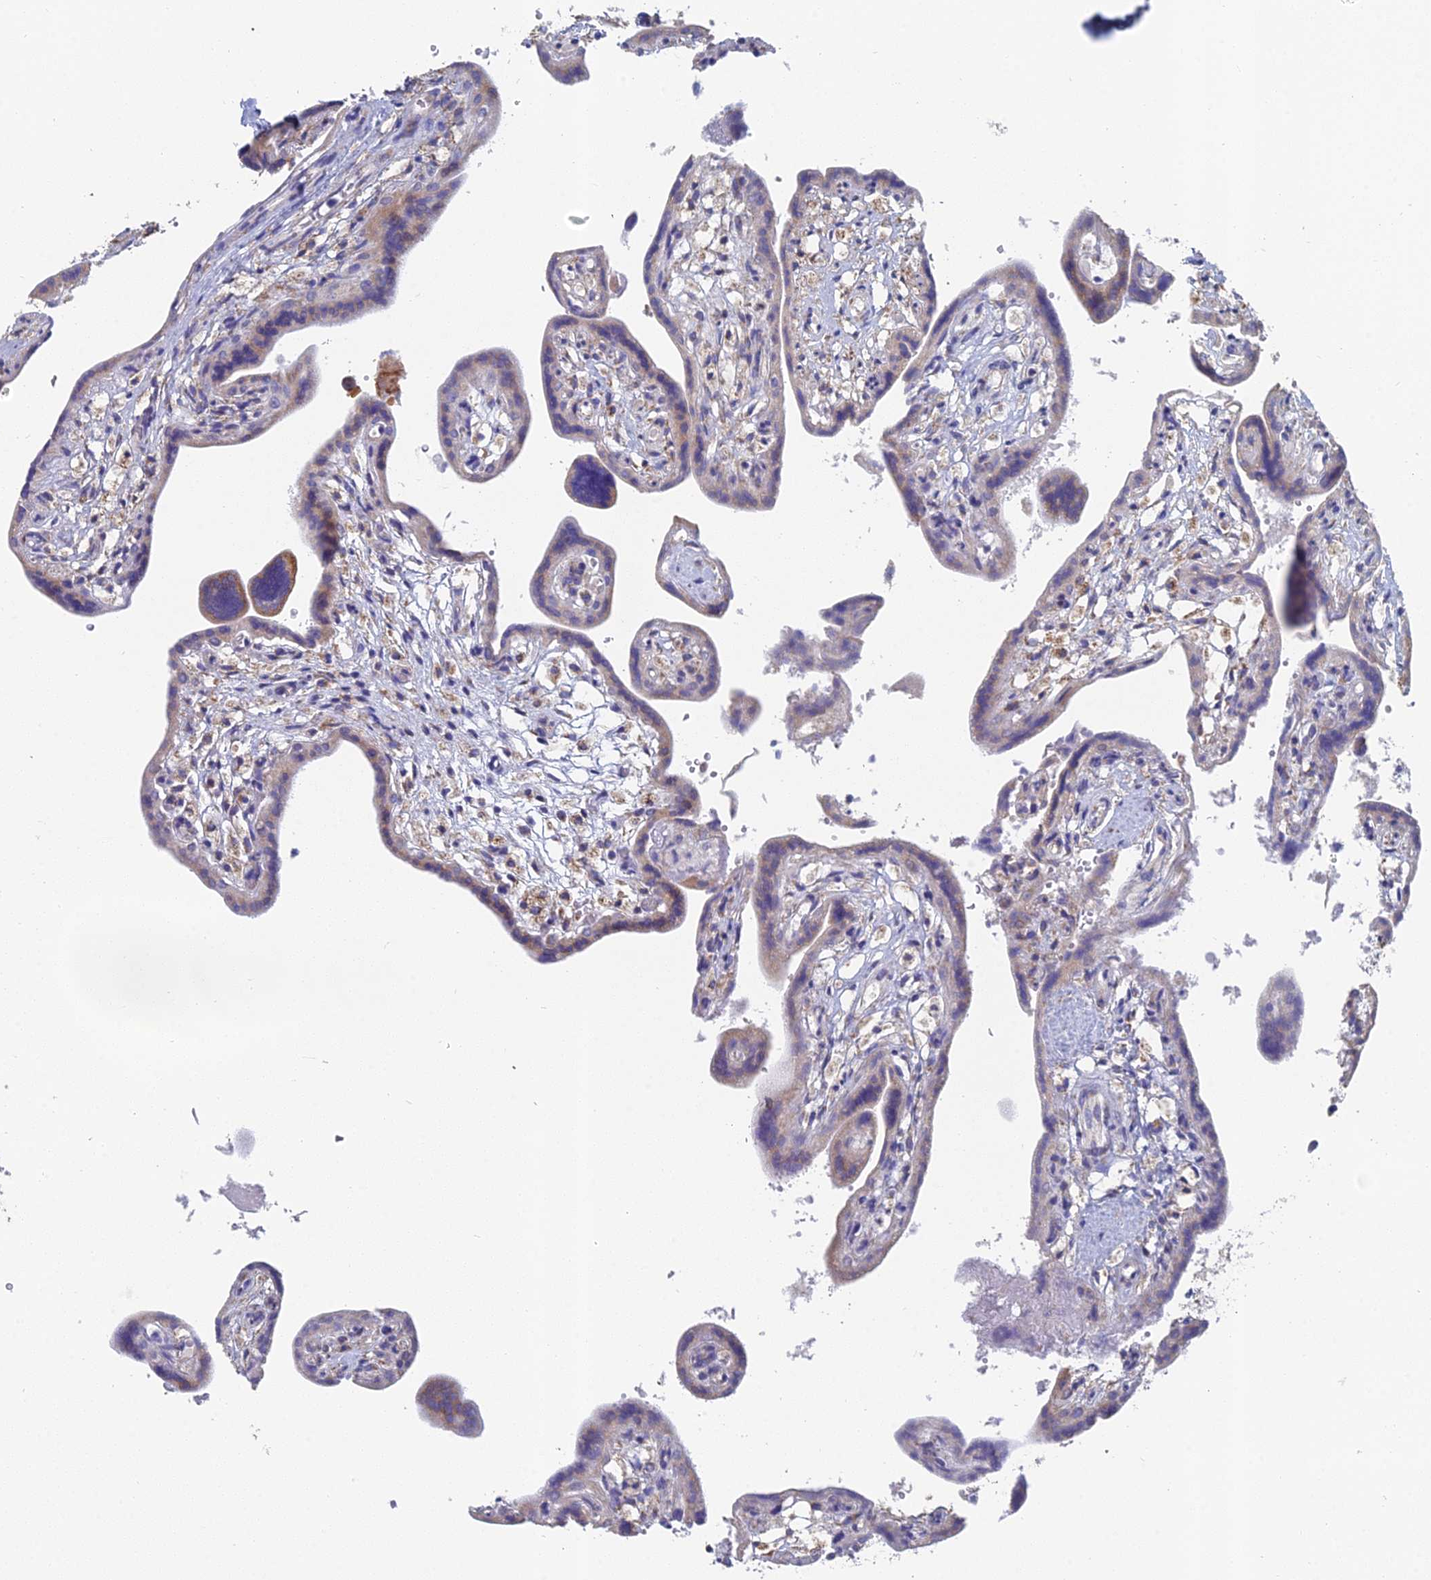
{"staining": {"intensity": "moderate", "quantity": "25%-75%", "location": "cytoplasmic/membranous"}, "tissue": "placenta", "cell_type": "Trophoblastic cells", "image_type": "normal", "snomed": [{"axis": "morphology", "description": "Normal tissue, NOS"}, {"axis": "topography", "description": "Placenta"}], "caption": "Immunohistochemistry micrograph of unremarkable human placenta stained for a protein (brown), which reveals medium levels of moderate cytoplasmic/membranous staining in about 25%-75% of trophoblastic cells.", "gene": "CRACR2B", "patient": {"sex": "female", "age": 37}}